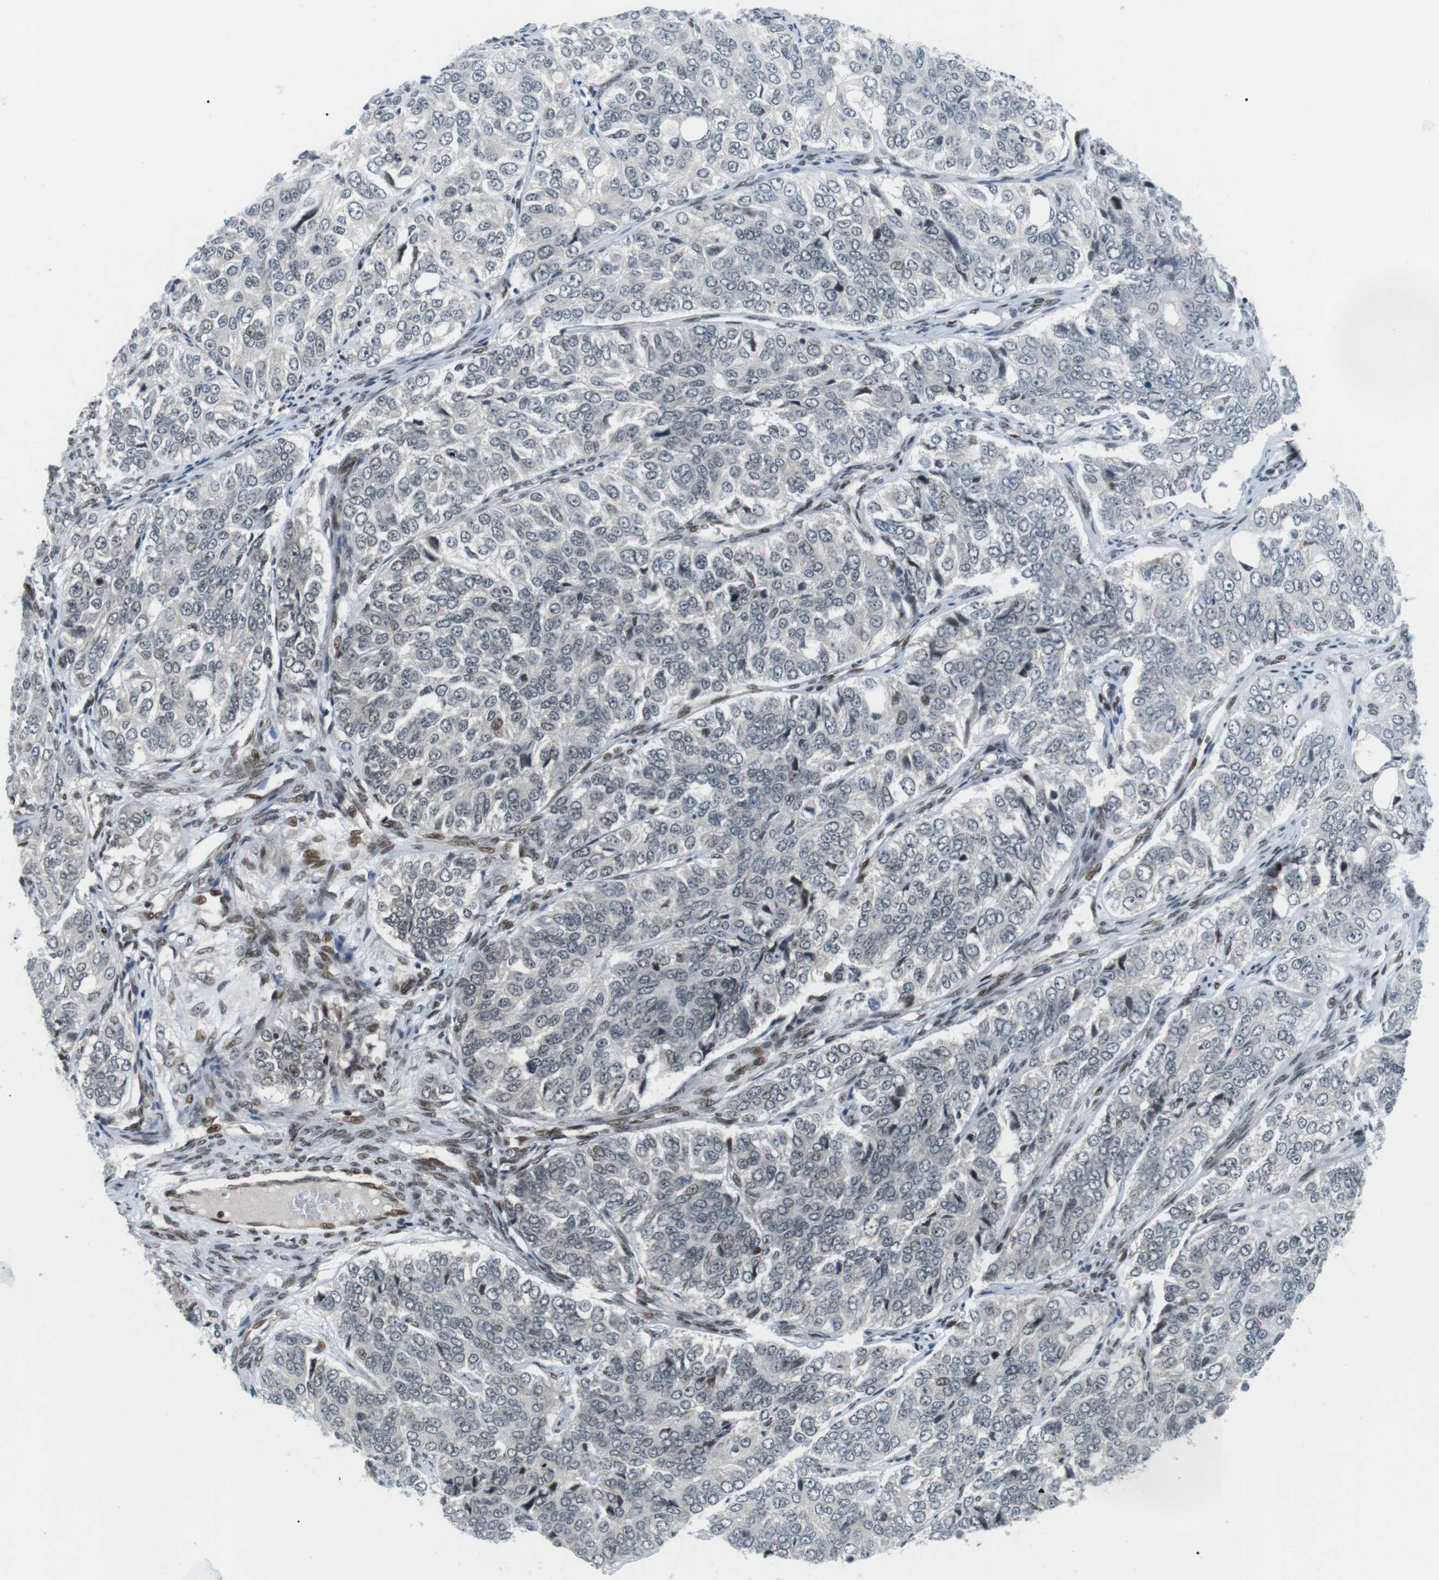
{"staining": {"intensity": "weak", "quantity": "<25%", "location": "nuclear"}, "tissue": "ovarian cancer", "cell_type": "Tumor cells", "image_type": "cancer", "snomed": [{"axis": "morphology", "description": "Carcinoma, endometroid"}, {"axis": "topography", "description": "Ovary"}], "caption": "This is an immunohistochemistry micrograph of ovarian endometroid carcinoma. There is no expression in tumor cells.", "gene": "CDC27", "patient": {"sex": "female", "age": 51}}